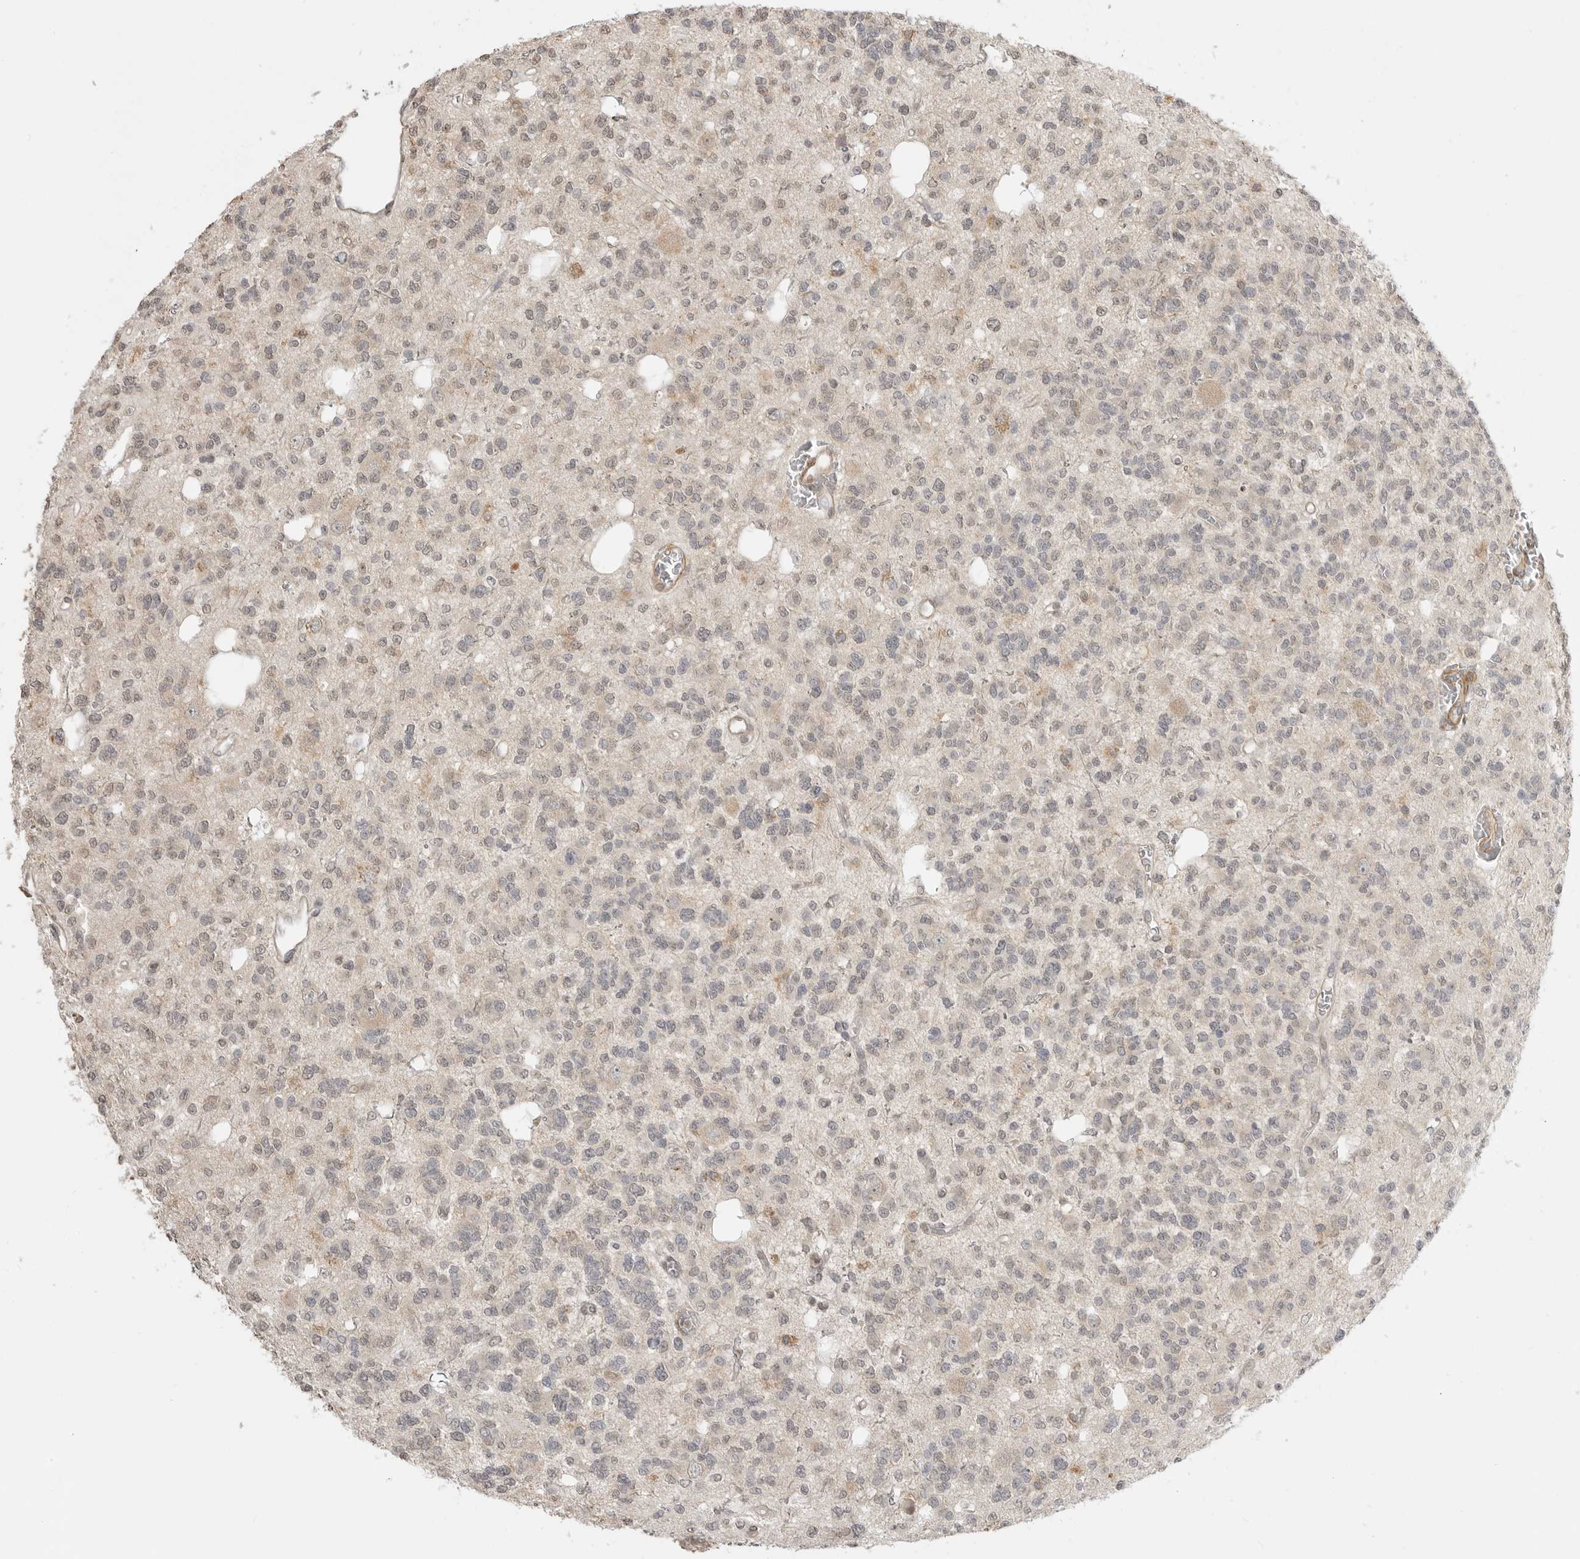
{"staining": {"intensity": "weak", "quantity": "25%-75%", "location": "cytoplasmic/membranous"}, "tissue": "glioma", "cell_type": "Tumor cells", "image_type": "cancer", "snomed": [{"axis": "morphology", "description": "Glioma, malignant, Low grade"}, {"axis": "topography", "description": "Brain"}], "caption": "Glioma was stained to show a protein in brown. There is low levels of weak cytoplasmic/membranous staining in approximately 25%-75% of tumor cells.", "gene": "GPC2", "patient": {"sex": "male", "age": 38}}